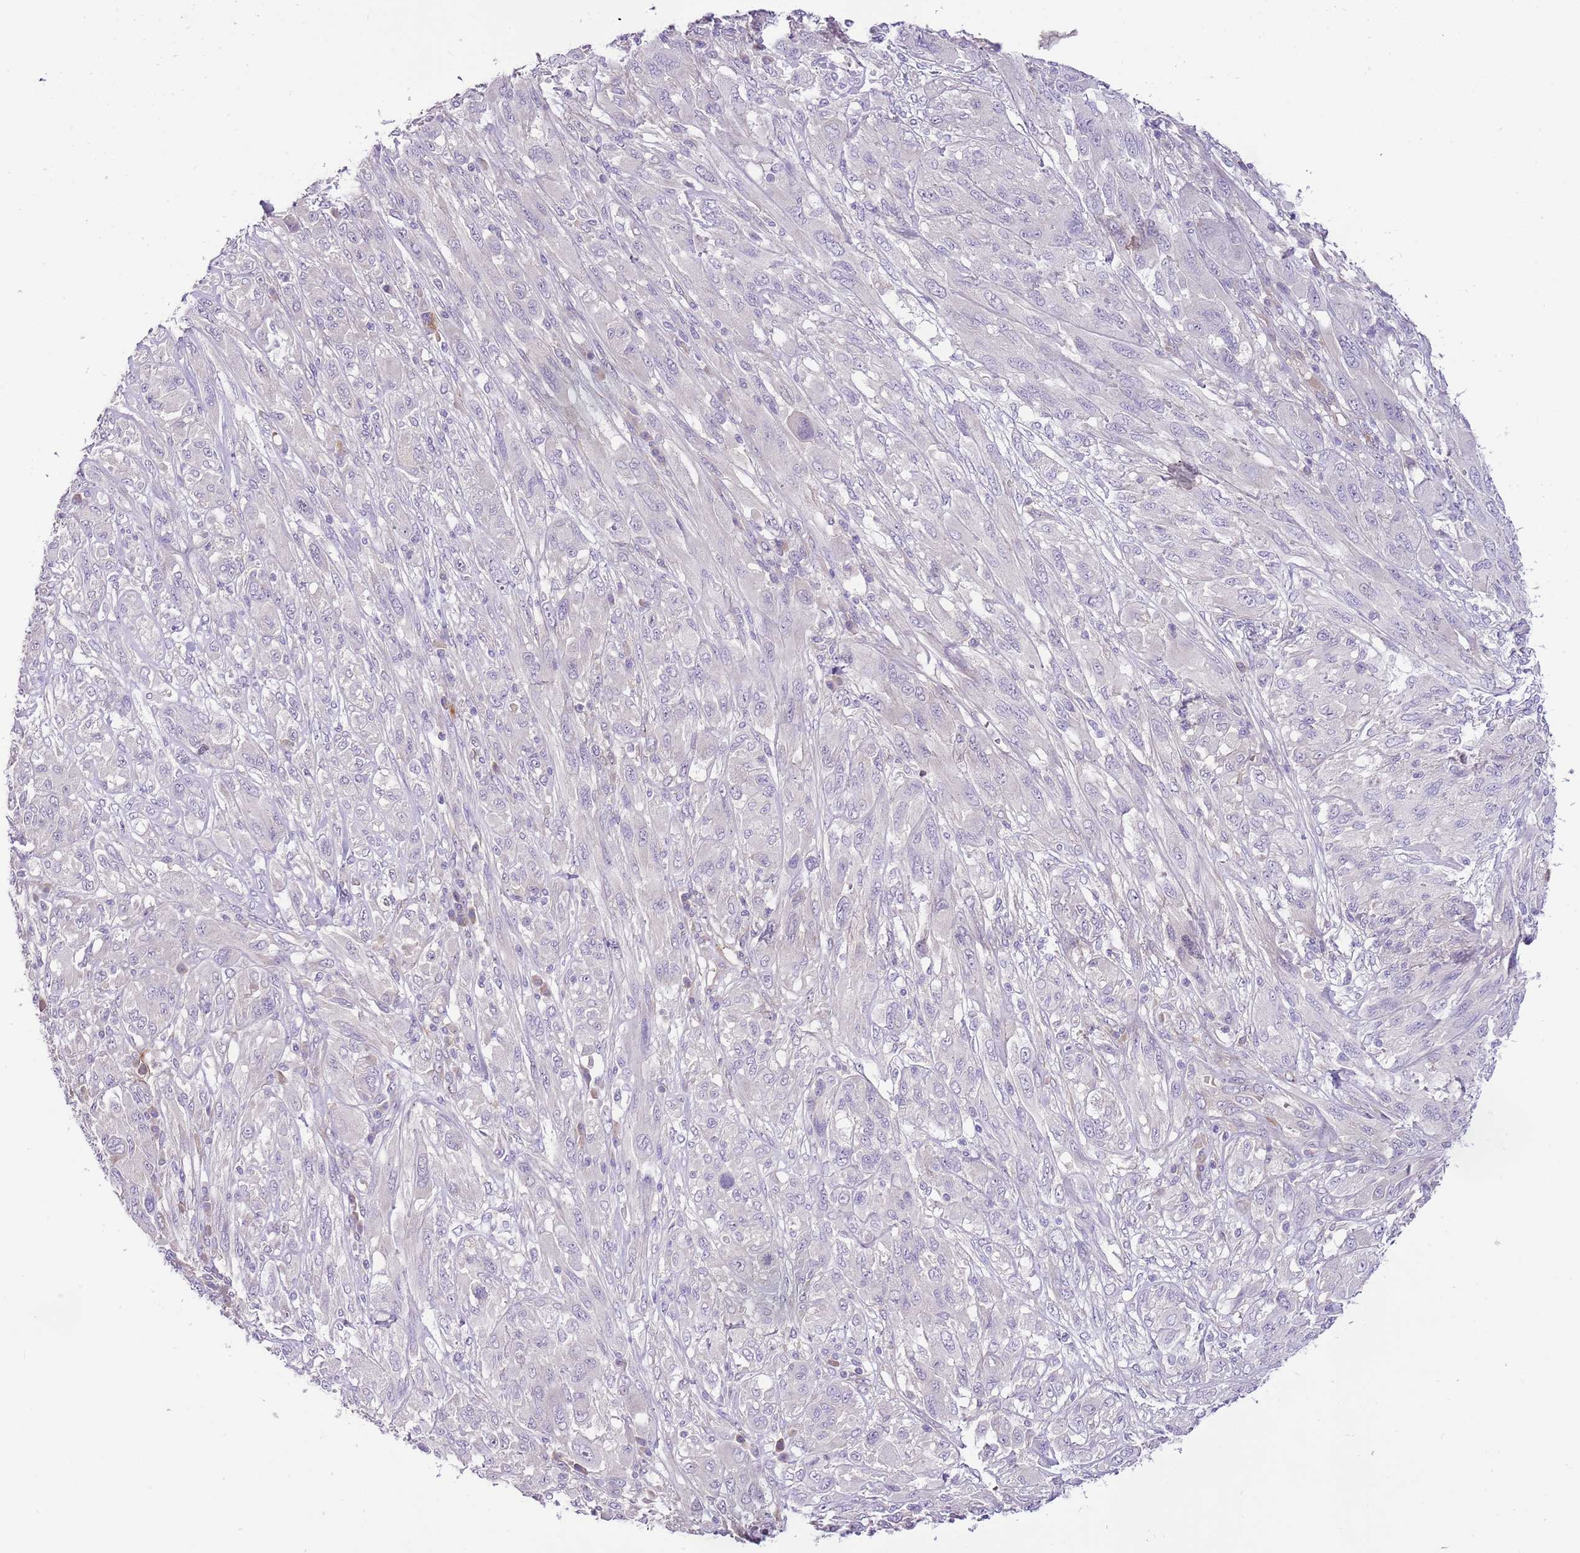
{"staining": {"intensity": "negative", "quantity": "none", "location": "none"}, "tissue": "melanoma", "cell_type": "Tumor cells", "image_type": "cancer", "snomed": [{"axis": "morphology", "description": "Malignant melanoma, NOS"}, {"axis": "topography", "description": "Skin"}], "caption": "Immunohistochemistry (IHC) histopathology image of human malignant melanoma stained for a protein (brown), which exhibits no positivity in tumor cells. (Brightfield microscopy of DAB IHC at high magnification).", "gene": "RFK", "patient": {"sex": "female", "age": 91}}